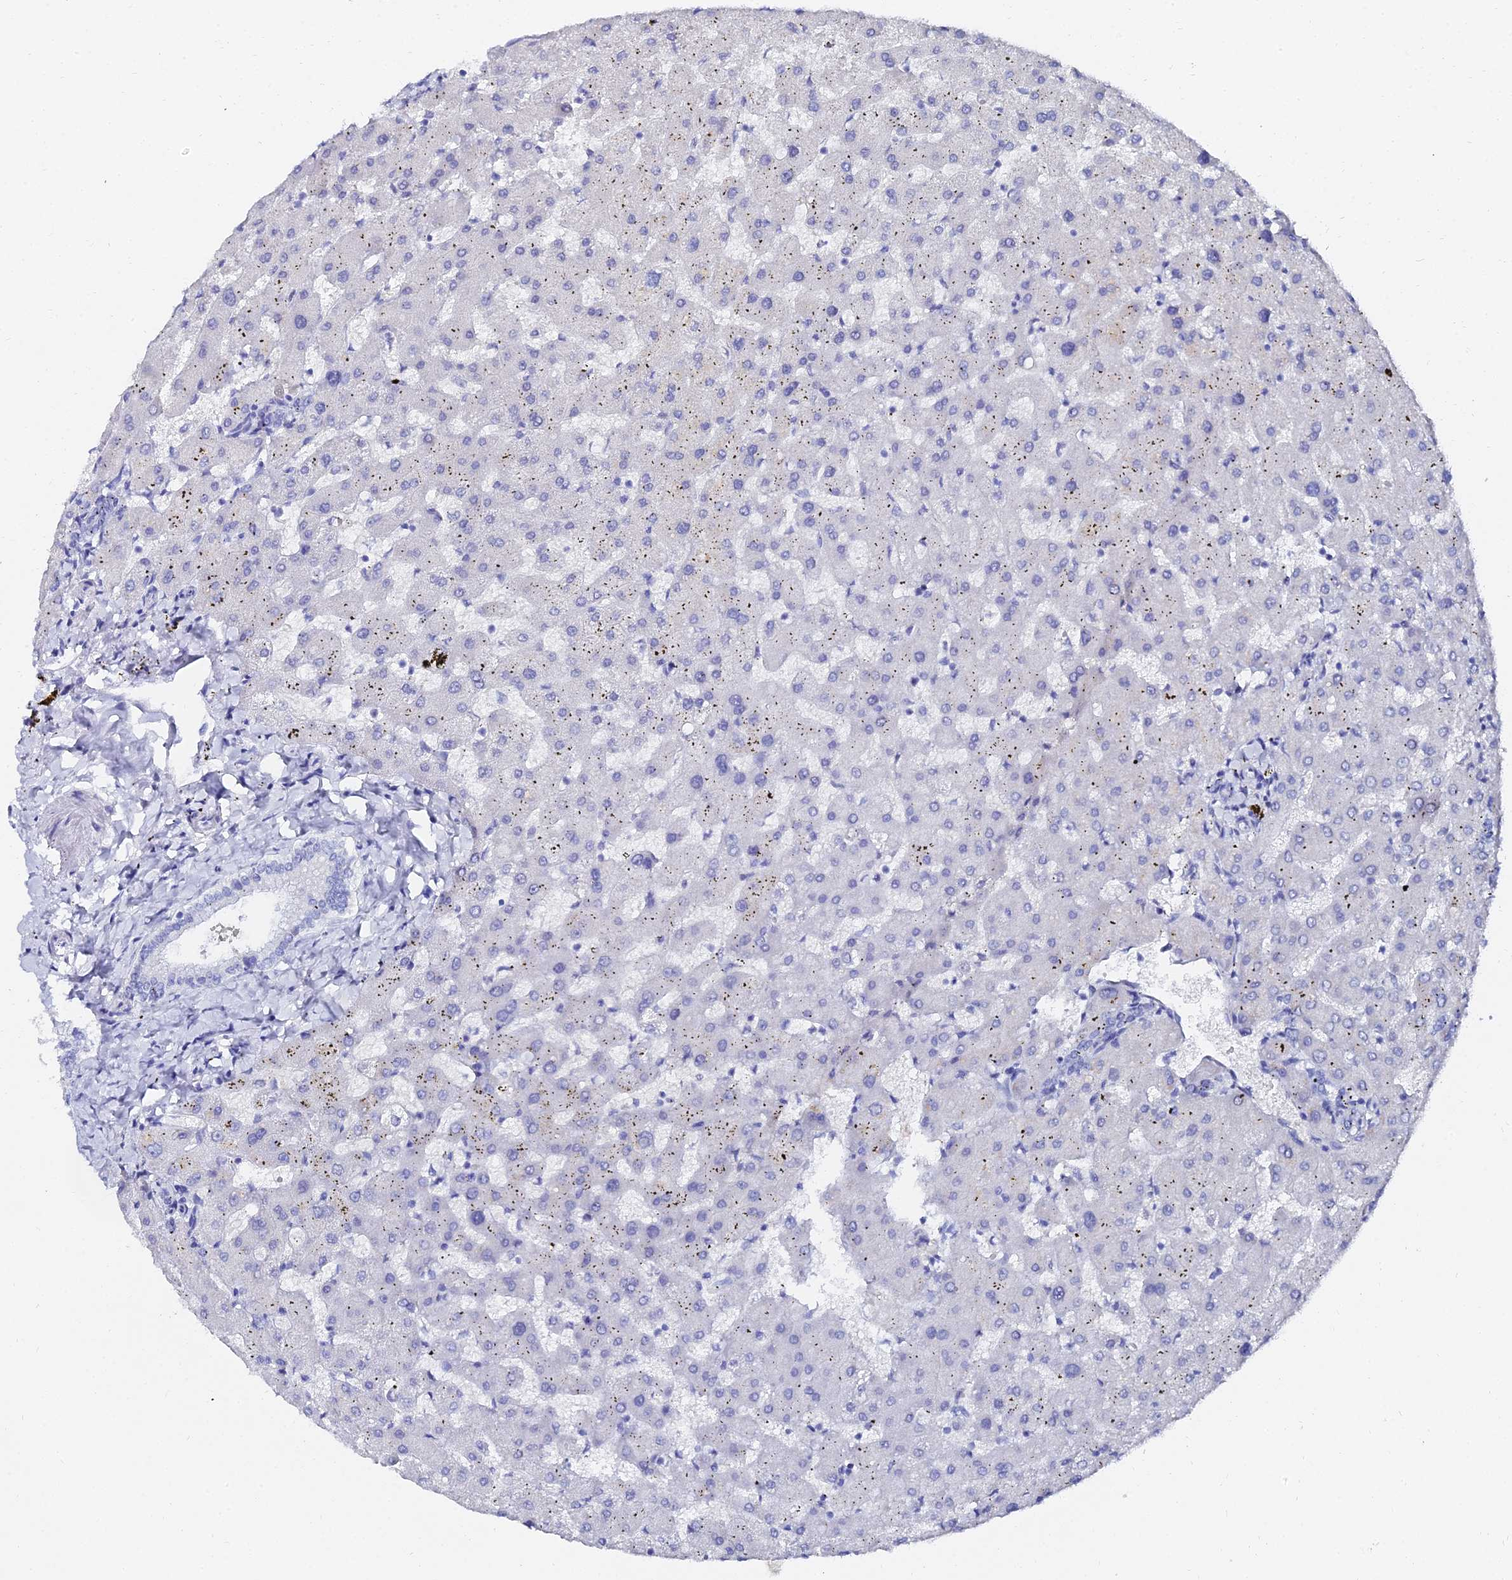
{"staining": {"intensity": "negative", "quantity": "none", "location": "none"}, "tissue": "liver", "cell_type": "Cholangiocytes", "image_type": "normal", "snomed": [{"axis": "morphology", "description": "Normal tissue, NOS"}, {"axis": "topography", "description": "Liver"}], "caption": "Image shows no protein positivity in cholangiocytes of unremarkable liver. The staining is performed using DAB brown chromogen with nuclei counter-stained in using hematoxylin.", "gene": "KRT17", "patient": {"sex": "female", "age": 63}}